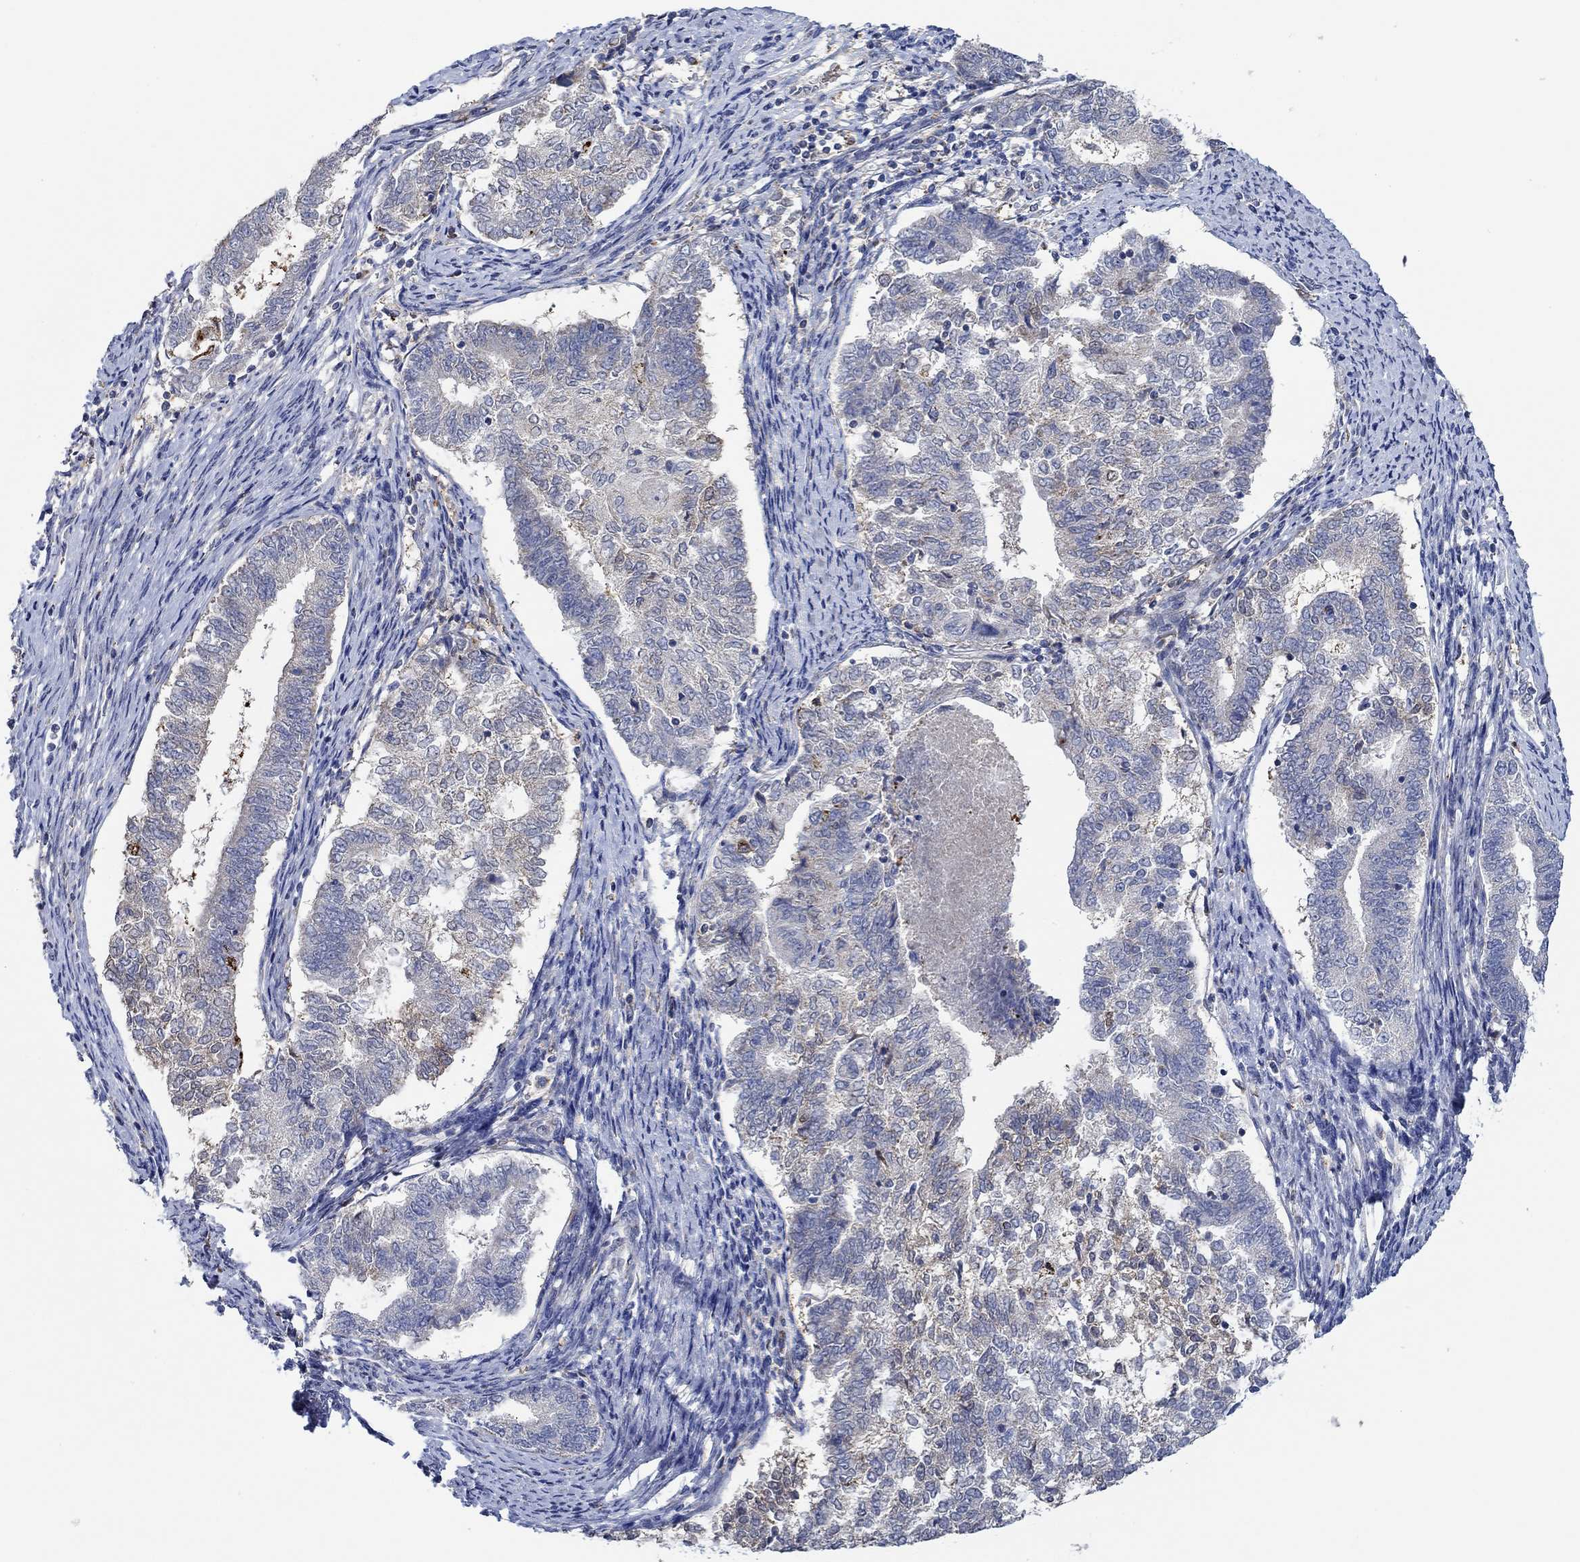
{"staining": {"intensity": "negative", "quantity": "none", "location": "none"}, "tissue": "endometrial cancer", "cell_type": "Tumor cells", "image_type": "cancer", "snomed": [{"axis": "morphology", "description": "Adenocarcinoma, NOS"}, {"axis": "topography", "description": "Endometrium"}], "caption": "A photomicrograph of human adenocarcinoma (endometrial) is negative for staining in tumor cells. (Stains: DAB (3,3'-diaminobenzidine) immunohistochemistry with hematoxylin counter stain, Microscopy: brightfield microscopy at high magnification).", "gene": "MPP1", "patient": {"sex": "female", "age": 65}}